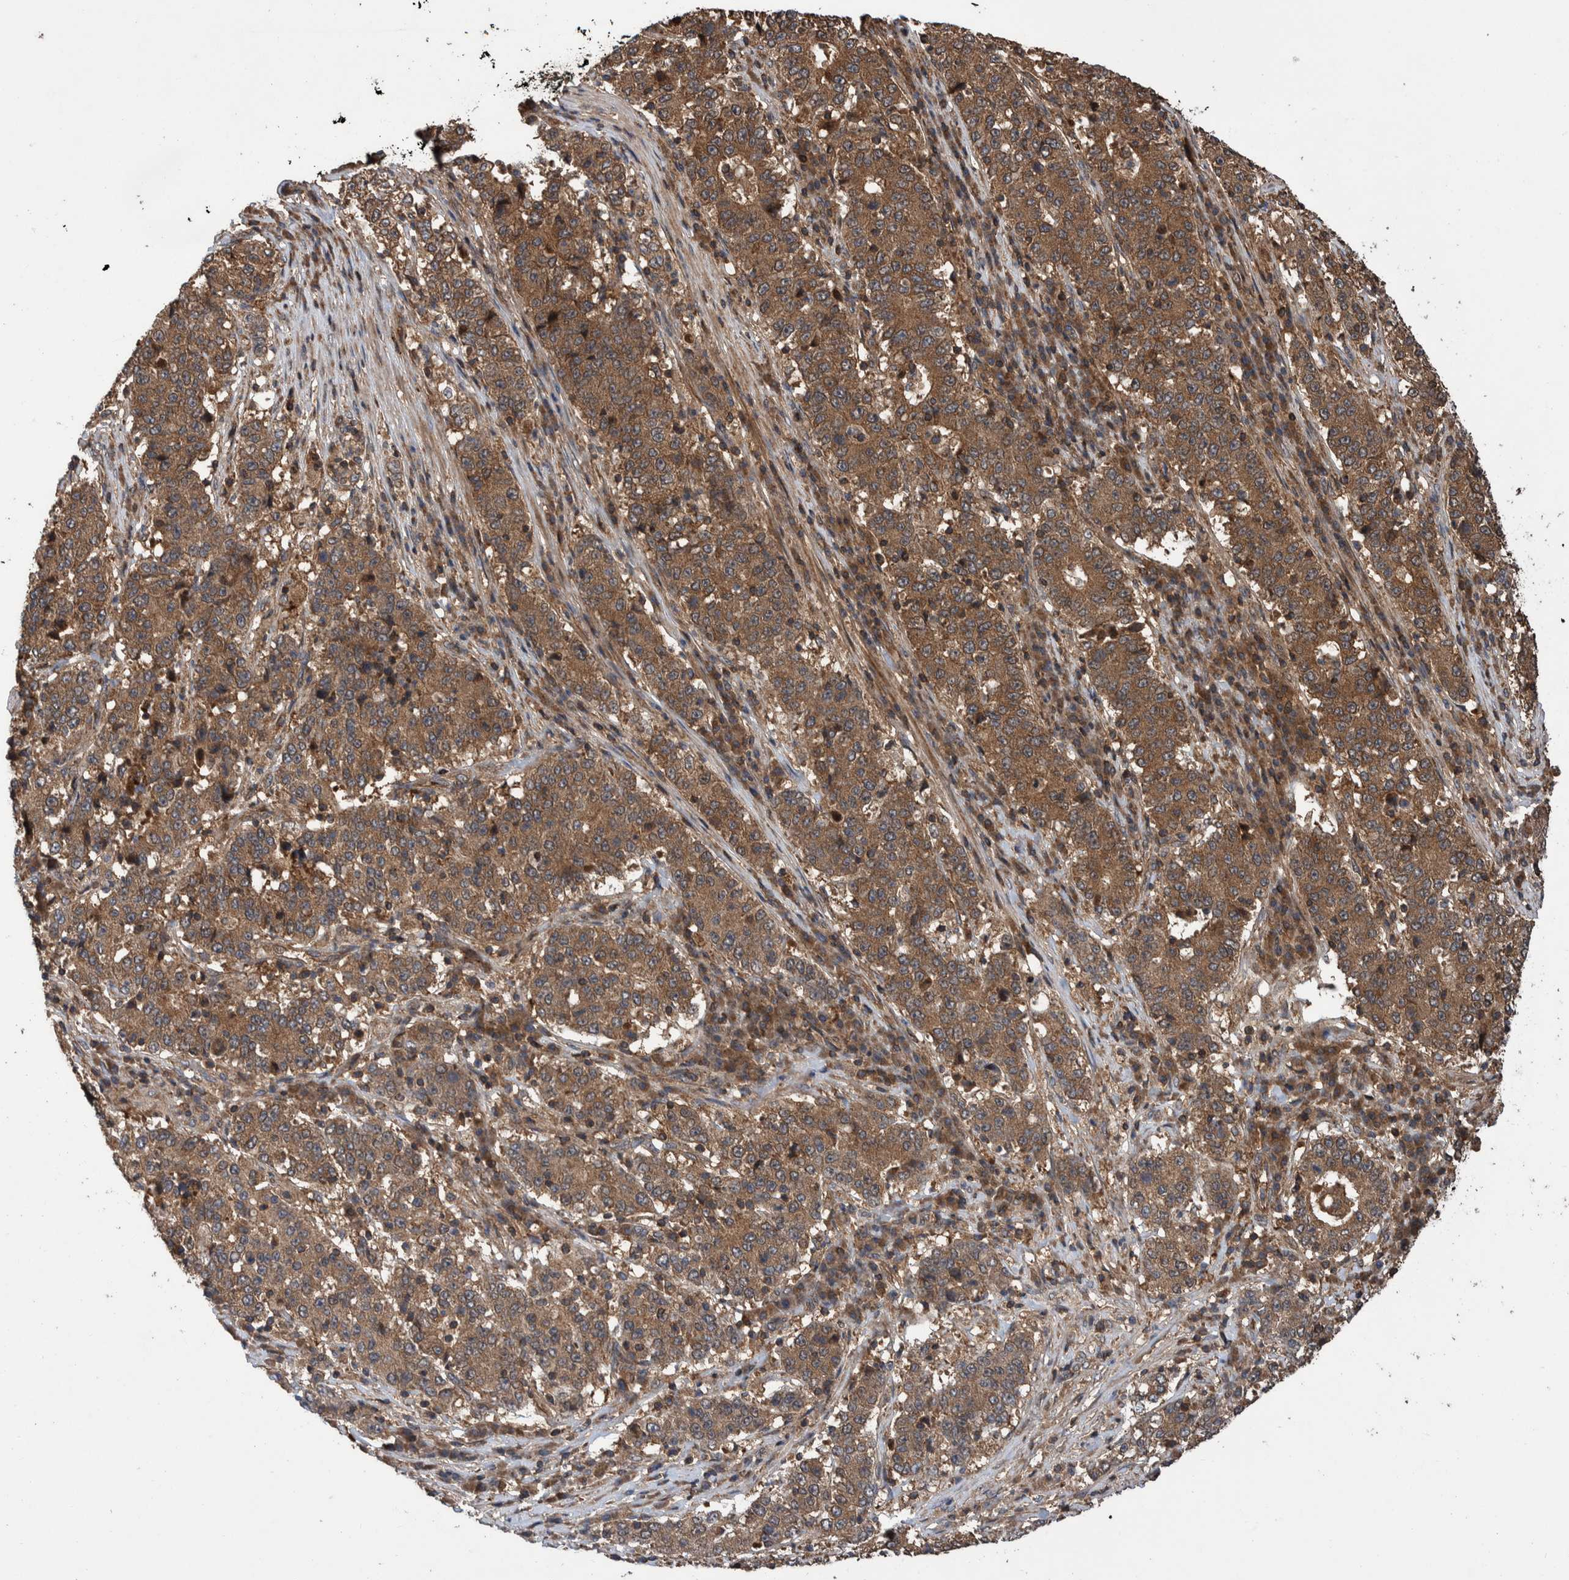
{"staining": {"intensity": "moderate", "quantity": ">75%", "location": "cytoplasmic/membranous"}, "tissue": "stomach cancer", "cell_type": "Tumor cells", "image_type": "cancer", "snomed": [{"axis": "morphology", "description": "Adenocarcinoma, NOS"}, {"axis": "topography", "description": "Stomach"}], "caption": "Protein staining displays moderate cytoplasmic/membranous positivity in about >75% of tumor cells in stomach cancer. (DAB (3,3'-diaminobenzidine) IHC, brown staining for protein, blue staining for nuclei).", "gene": "VBP1", "patient": {"sex": "male", "age": 59}}